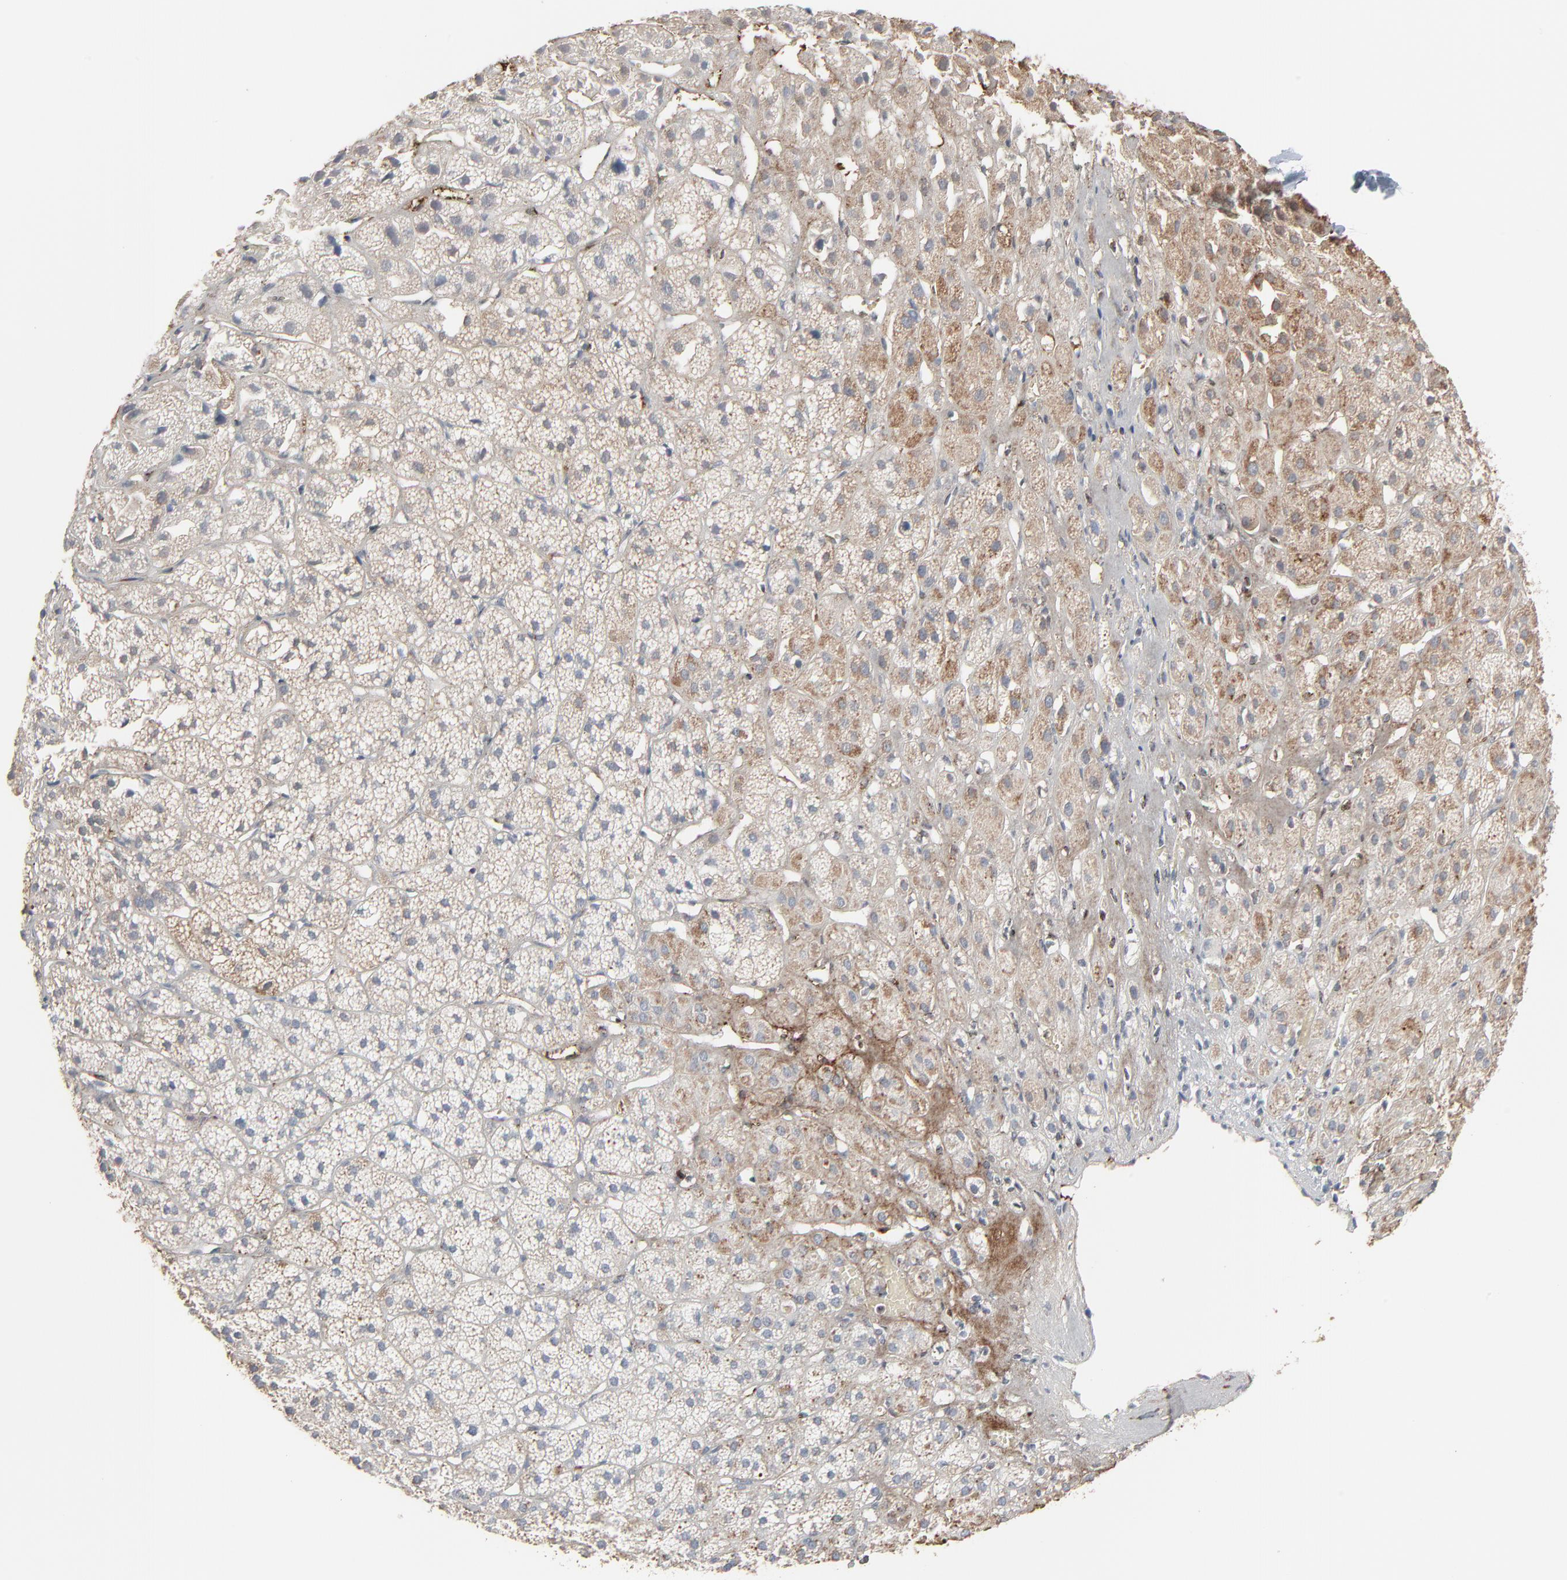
{"staining": {"intensity": "moderate", "quantity": ">75%", "location": "cytoplasmic/membranous"}, "tissue": "adrenal gland", "cell_type": "Glandular cells", "image_type": "normal", "snomed": [{"axis": "morphology", "description": "Normal tissue, NOS"}, {"axis": "topography", "description": "Adrenal gland"}], "caption": "IHC histopathology image of normal adrenal gland stained for a protein (brown), which reveals medium levels of moderate cytoplasmic/membranous staining in about >75% of glandular cells.", "gene": "BGN", "patient": {"sex": "female", "age": 71}}